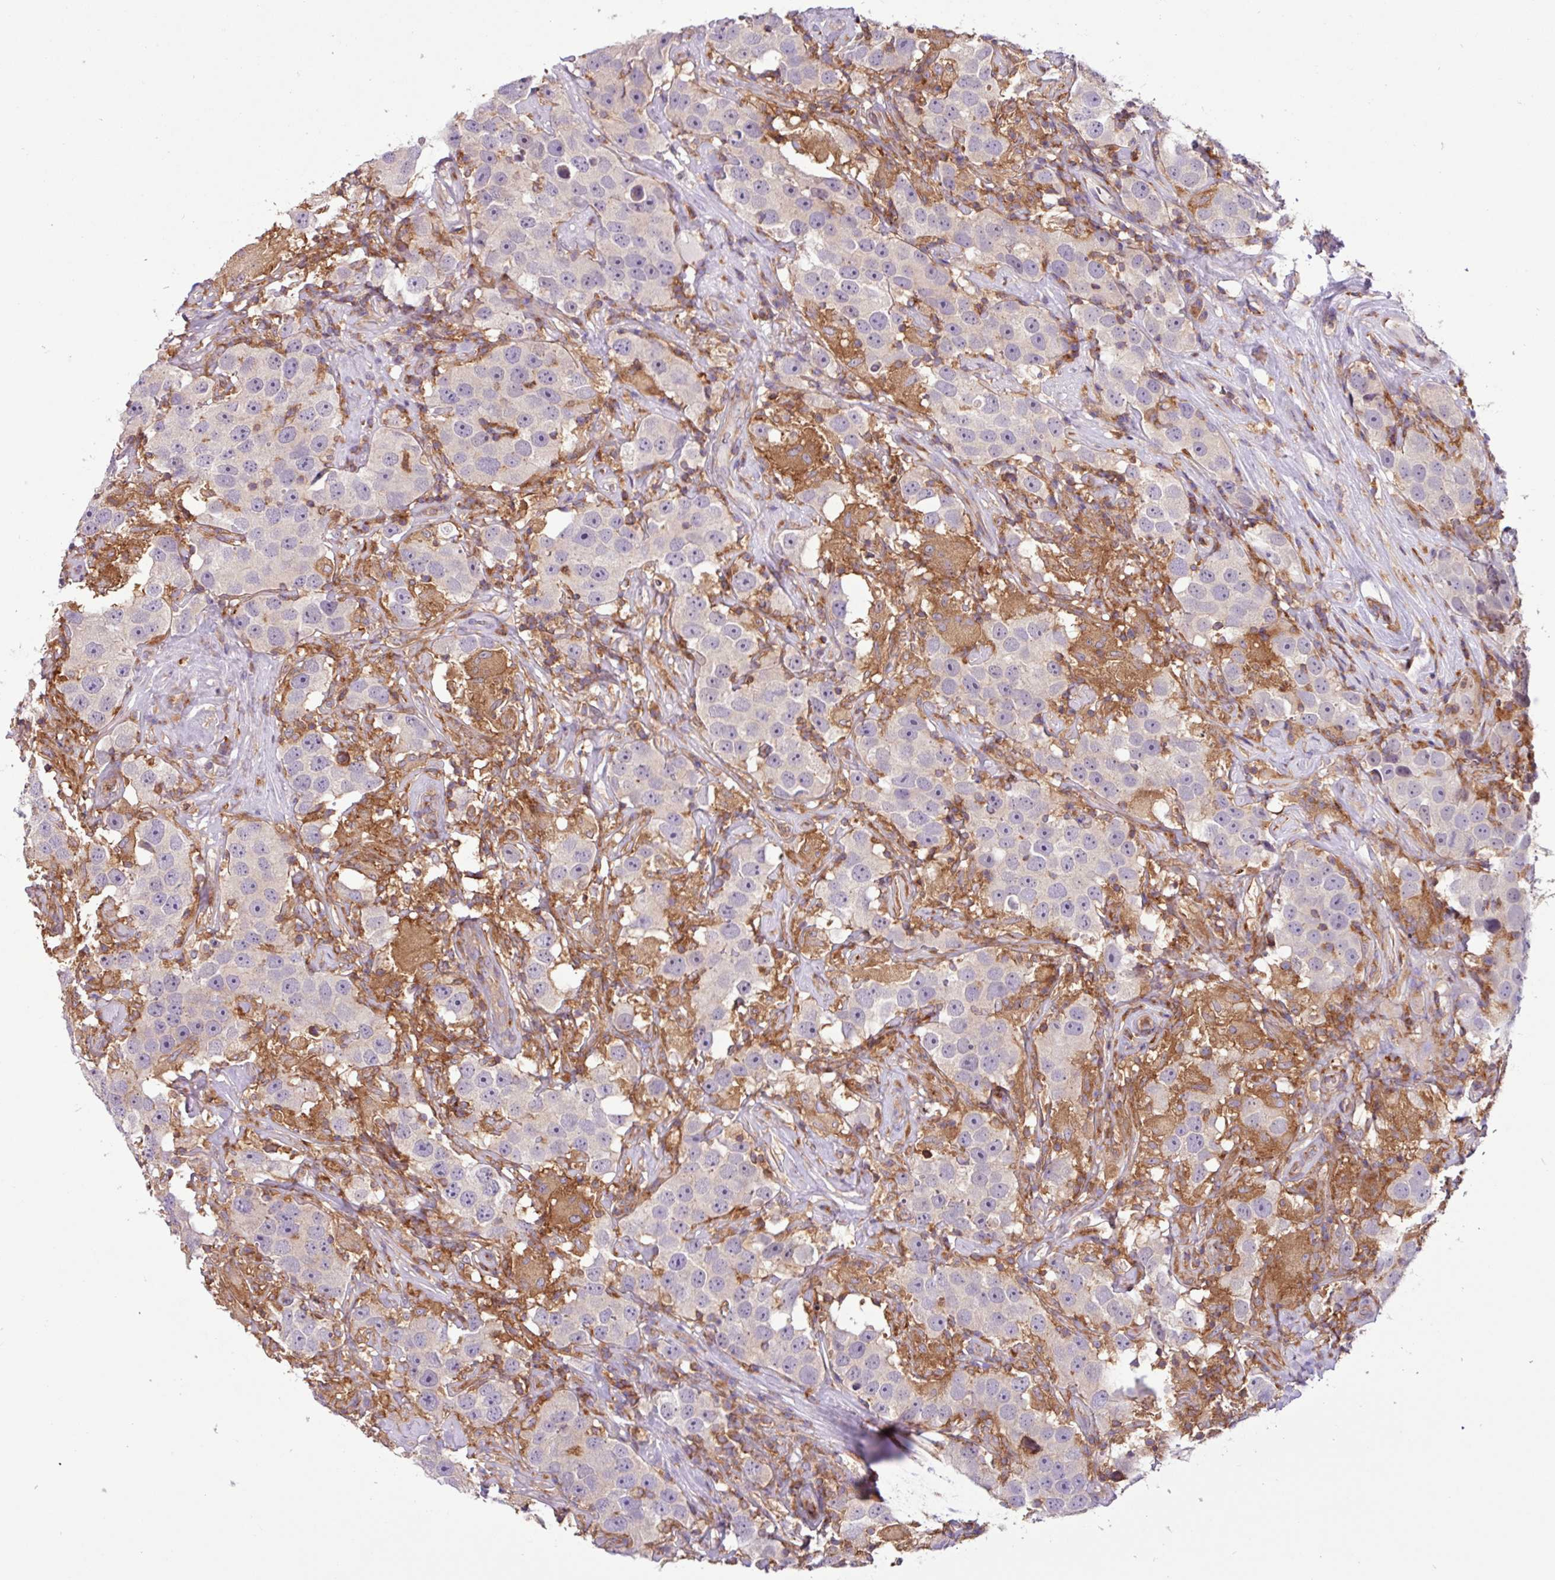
{"staining": {"intensity": "negative", "quantity": "none", "location": "none"}, "tissue": "testis cancer", "cell_type": "Tumor cells", "image_type": "cancer", "snomed": [{"axis": "morphology", "description": "Seminoma, NOS"}, {"axis": "topography", "description": "Testis"}], "caption": "Tumor cells show no significant staining in testis cancer.", "gene": "ACTR3", "patient": {"sex": "male", "age": 49}}